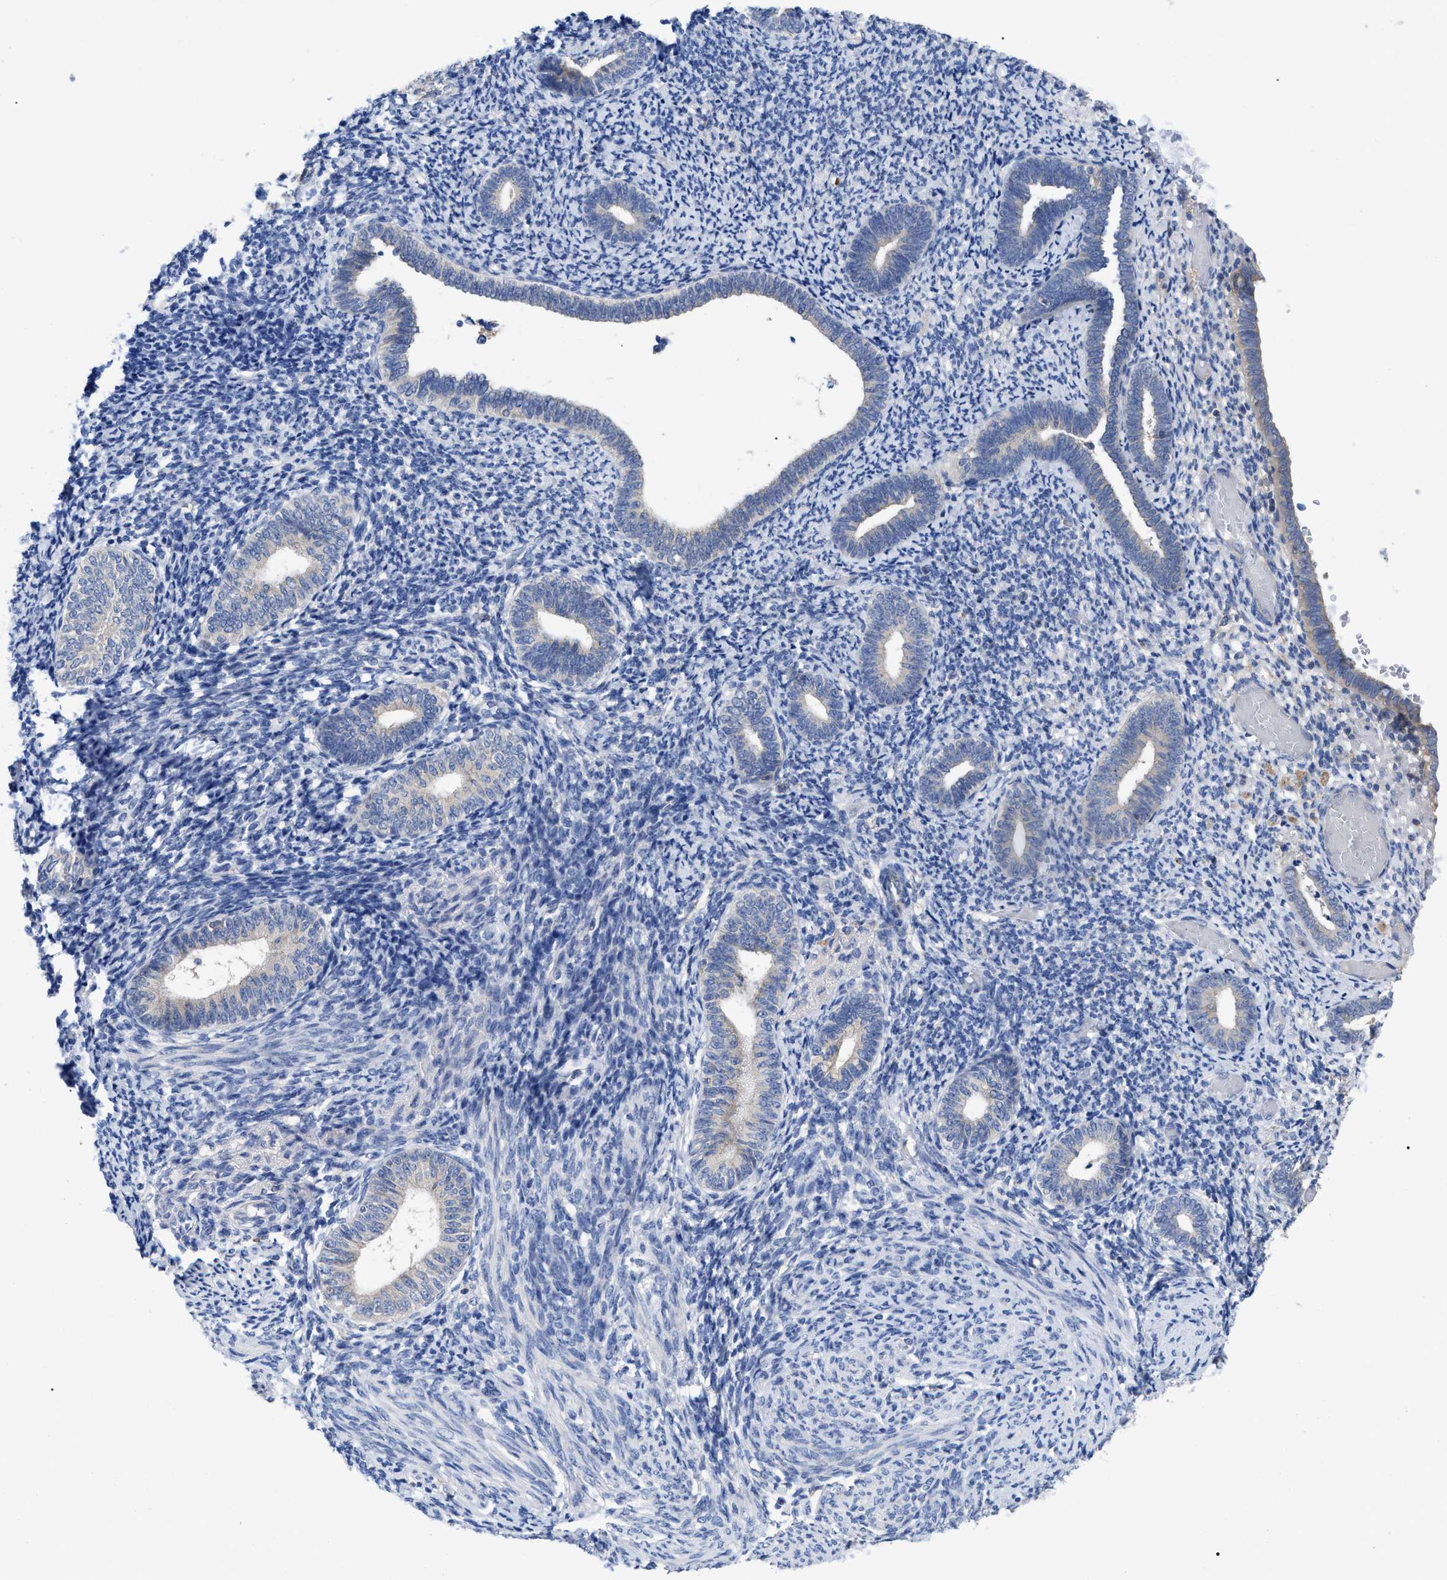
{"staining": {"intensity": "weak", "quantity": "<25%", "location": "cytoplasmic/membranous"}, "tissue": "endometrium", "cell_type": "Cells in endometrial stroma", "image_type": "normal", "snomed": [{"axis": "morphology", "description": "Normal tissue, NOS"}, {"axis": "topography", "description": "Endometrium"}], "caption": "Human endometrium stained for a protein using immunohistochemistry displays no expression in cells in endometrial stroma.", "gene": "RAP1GDS1", "patient": {"sex": "female", "age": 66}}